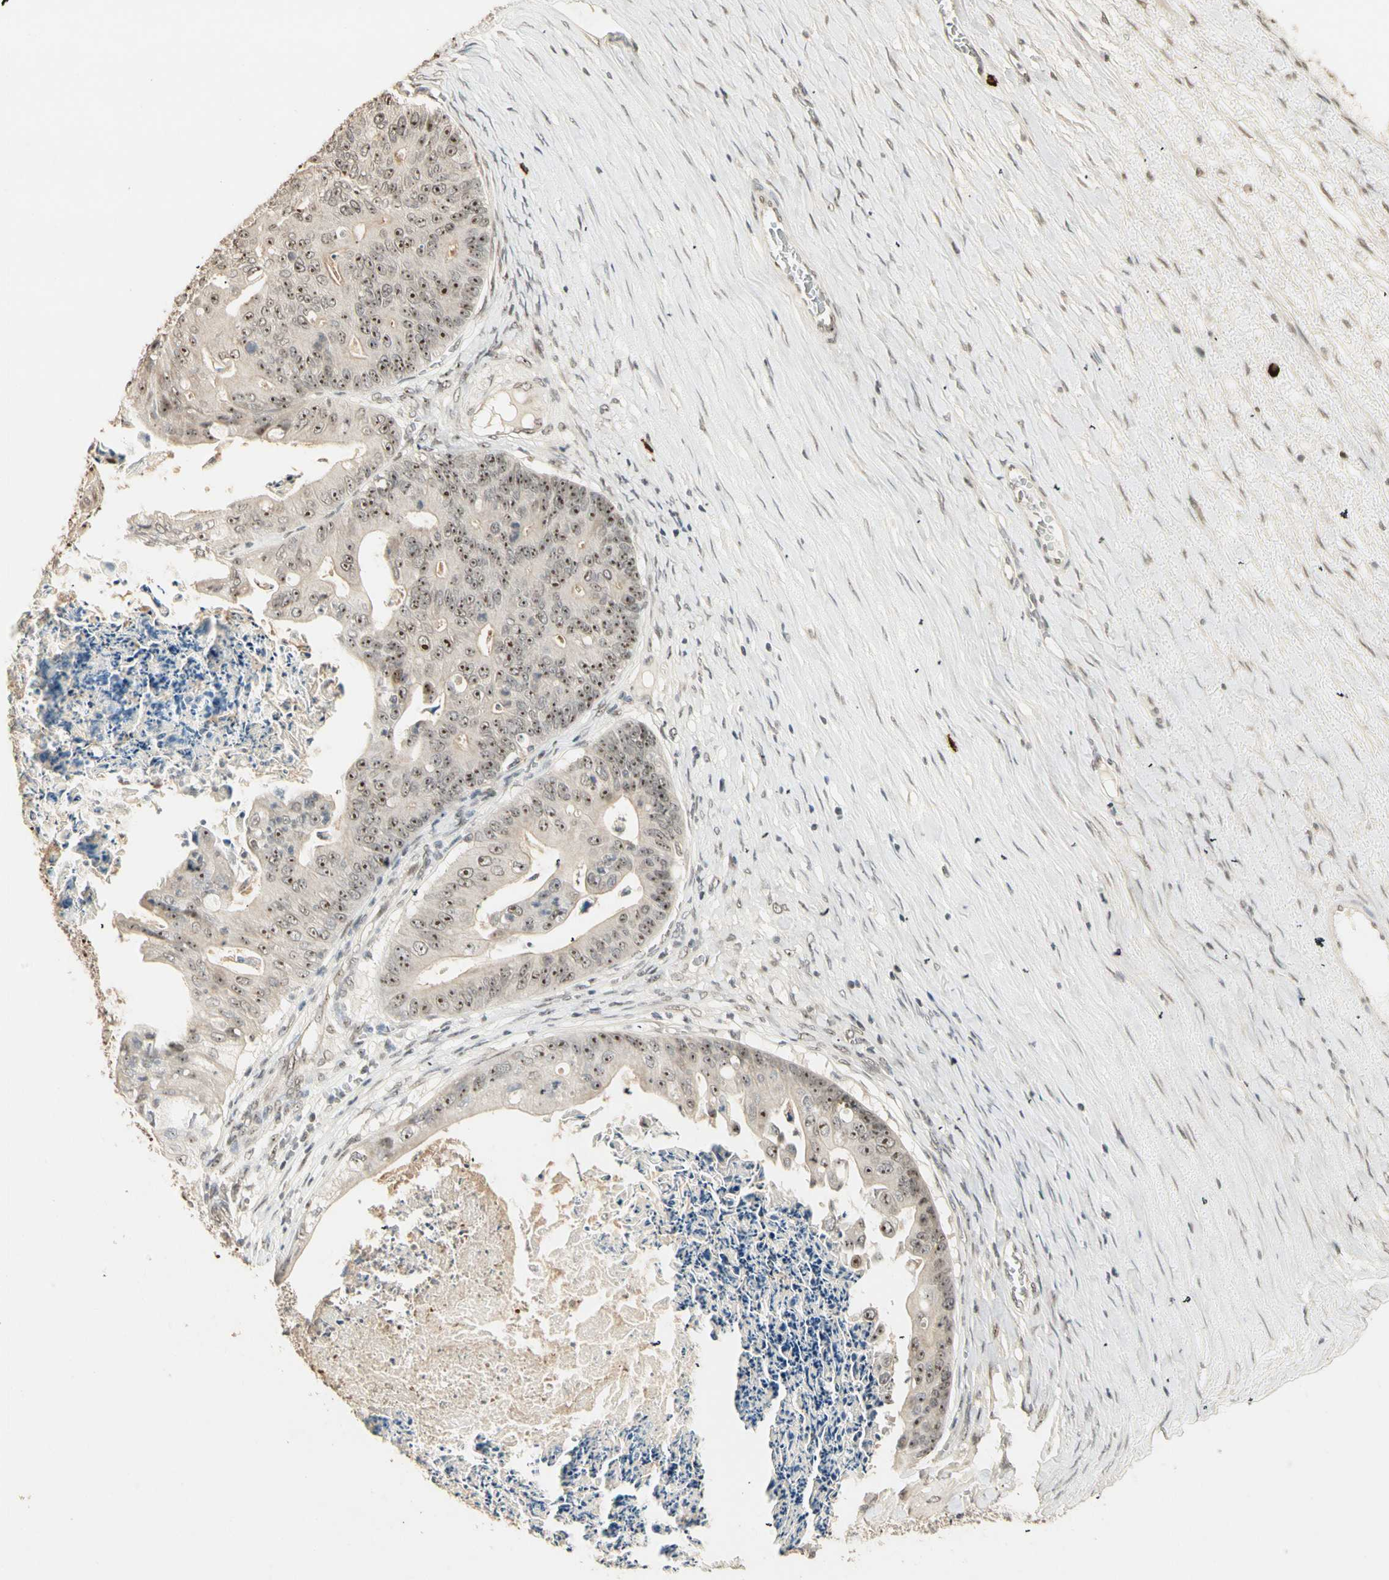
{"staining": {"intensity": "strong", "quantity": ">75%", "location": "nuclear"}, "tissue": "ovarian cancer", "cell_type": "Tumor cells", "image_type": "cancer", "snomed": [{"axis": "morphology", "description": "Cystadenocarcinoma, mucinous, NOS"}, {"axis": "topography", "description": "Ovary"}], "caption": "Mucinous cystadenocarcinoma (ovarian) stained with DAB IHC exhibits high levels of strong nuclear positivity in approximately >75% of tumor cells. (DAB (3,3'-diaminobenzidine) IHC with brightfield microscopy, high magnification).", "gene": "ETV4", "patient": {"sex": "female", "age": 37}}